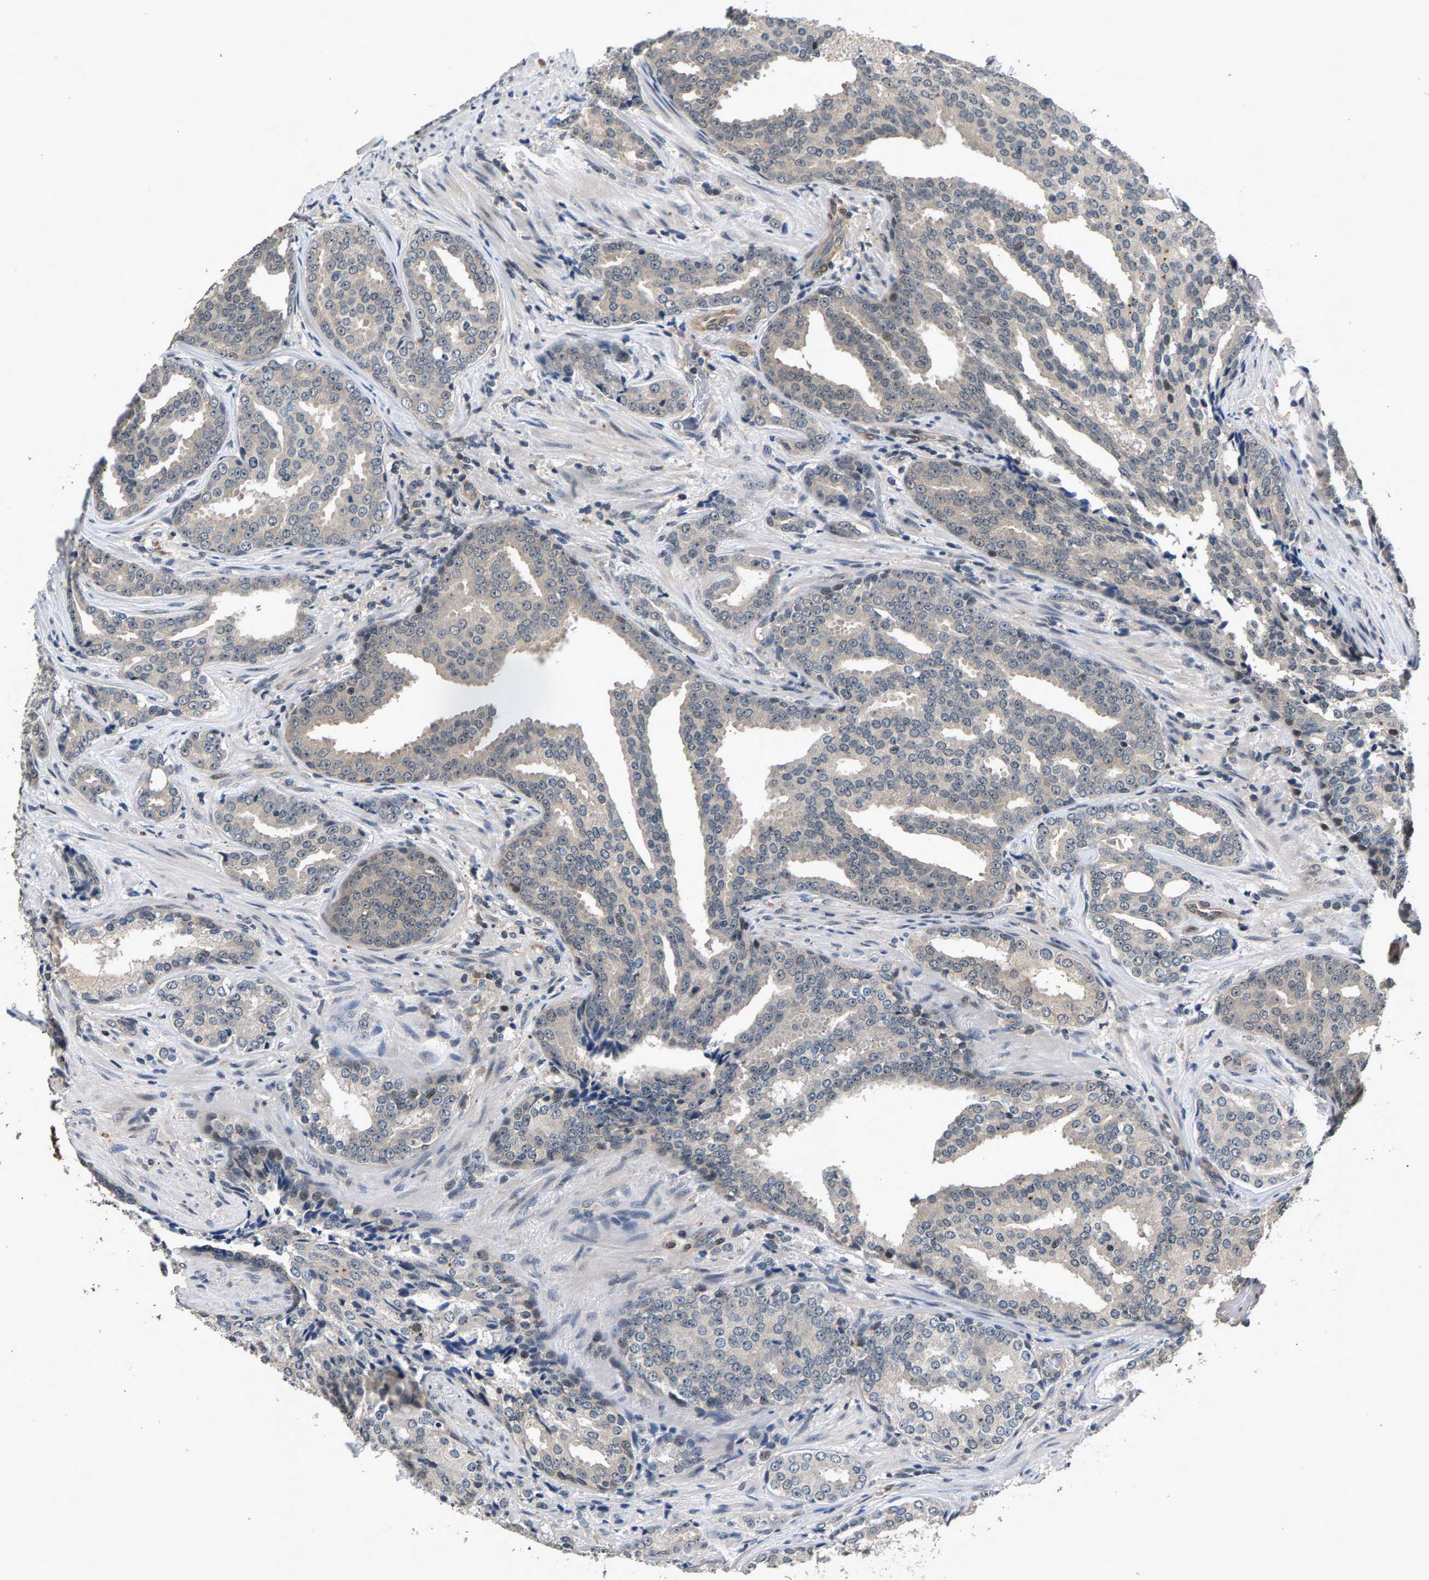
{"staining": {"intensity": "weak", "quantity": "<25%", "location": "nuclear"}, "tissue": "prostate cancer", "cell_type": "Tumor cells", "image_type": "cancer", "snomed": [{"axis": "morphology", "description": "Adenocarcinoma, High grade"}, {"axis": "topography", "description": "Prostate"}], "caption": "The photomicrograph reveals no staining of tumor cells in prostate cancer (adenocarcinoma (high-grade)). Brightfield microscopy of immunohistochemistry (IHC) stained with DAB (brown) and hematoxylin (blue), captured at high magnification.", "gene": "RBM33", "patient": {"sex": "male", "age": 71}}